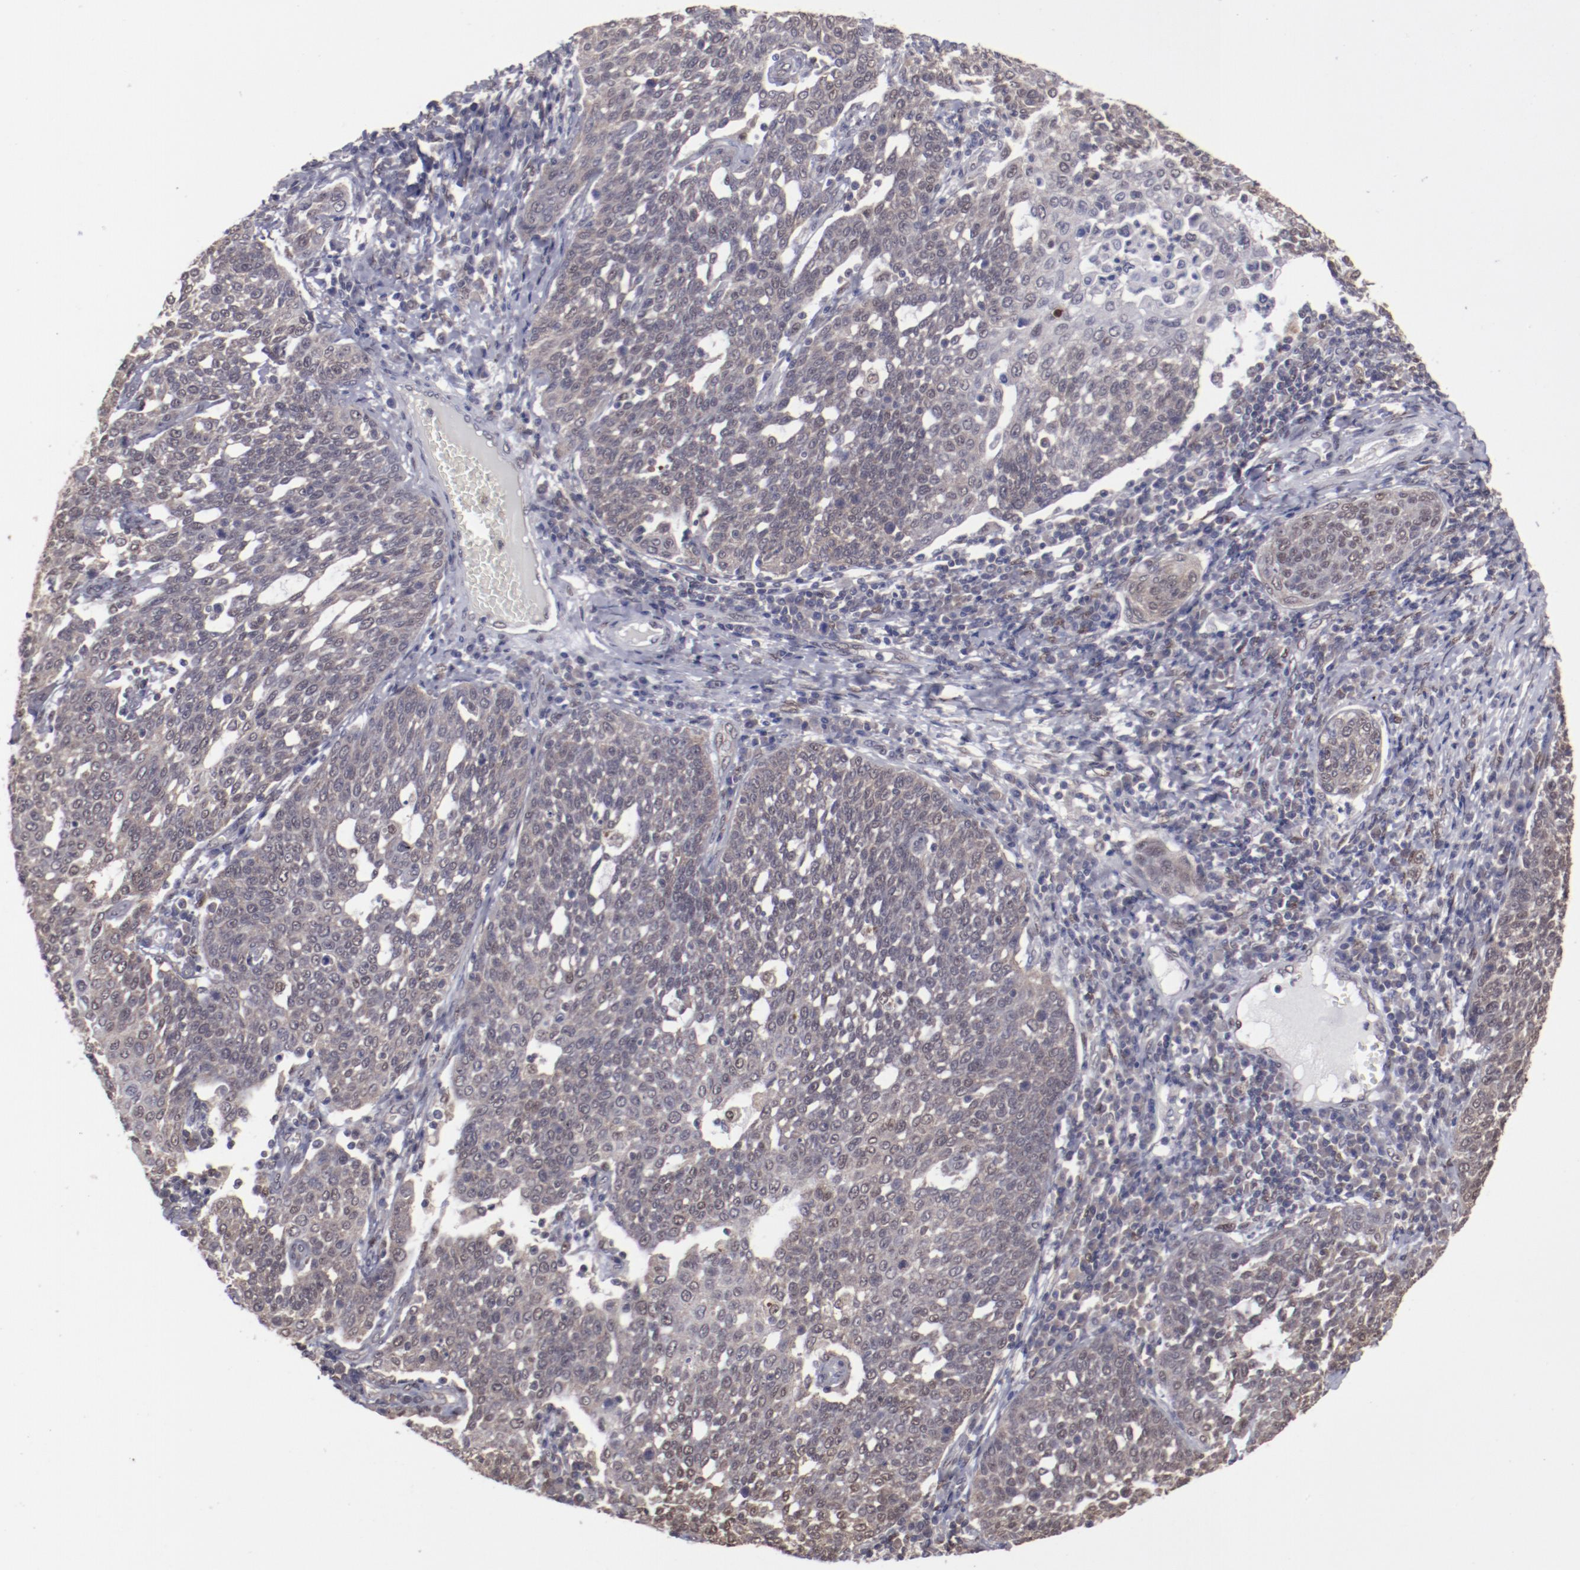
{"staining": {"intensity": "weak", "quantity": "<25%", "location": "cytoplasmic/membranous,nuclear"}, "tissue": "cervical cancer", "cell_type": "Tumor cells", "image_type": "cancer", "snomed": [{"axis": "morphology", "description": "Squamous cell carcinoma, NOS"}, {"axis": "topography", "description": "Cervix"}], "caption": "Photomicrograph shows no significant protein expression in tumor cells of cervical cancer.", "gene": "ARNT", "patient": {"sex": "female", "age": 34}}